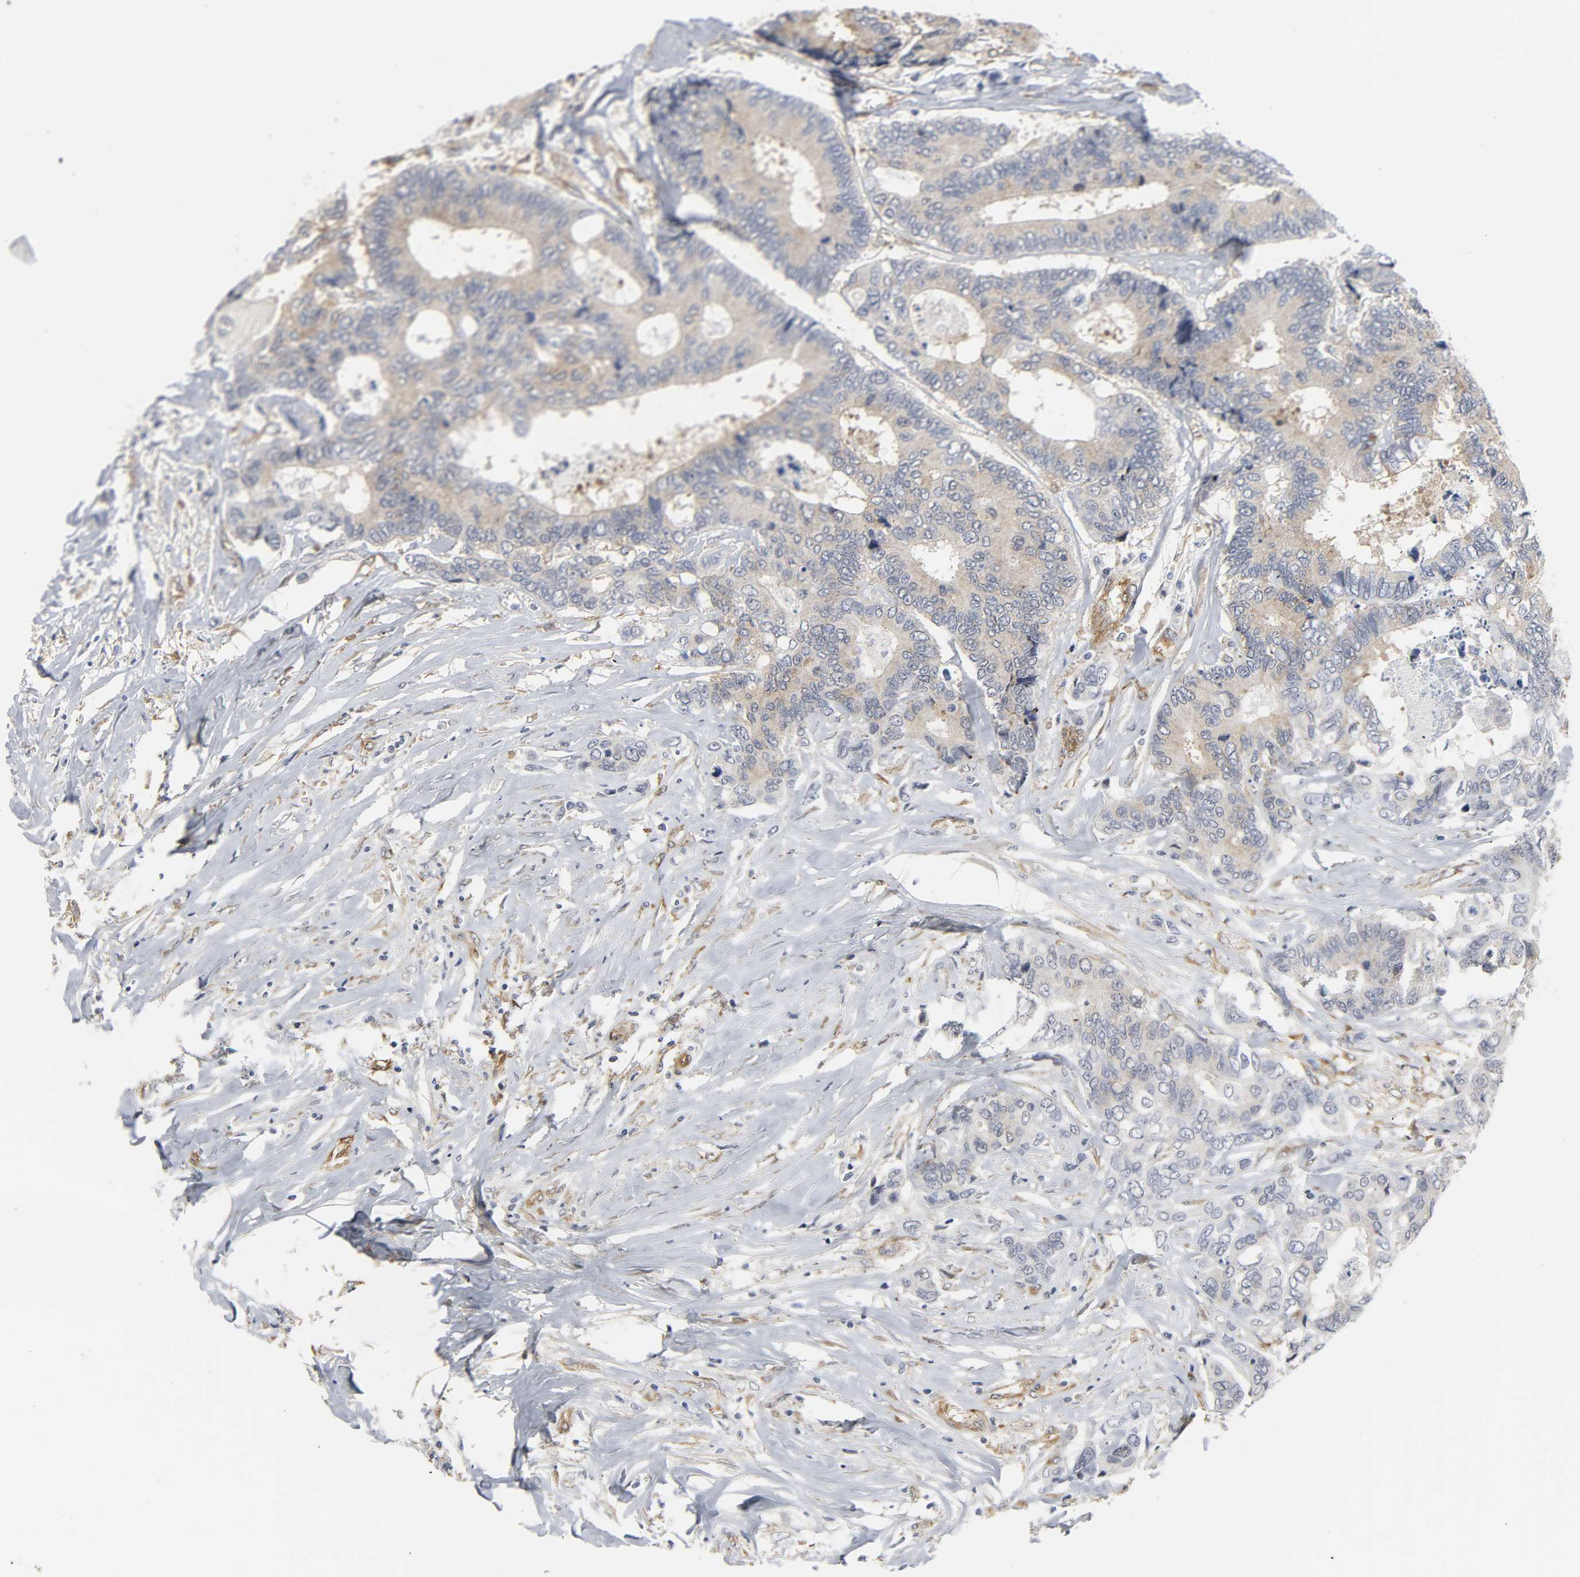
{"staining": {"intensity": "weak", "quantity": ">75%", "location": "cytoplasmic/membranous"}, "tissue": "colorectal cancer", "cell_type": "Tumor cells", "image_type": "cancer", "snomed": [{"axis": "morphology", "description": "Adenocarcinoma, NOS"}, {"axis": "topography", "description": "Rectum"}], "caption": "A high-resolution histopathology image shows immunohistochemistry (IHC) staining of colorectal cancer, which reveals weak cytoplasmic/membranous staining in approximately >75% of tumor cells.", "gene": "DOCK1", "patient": {"sex": "male", "age": 55}}